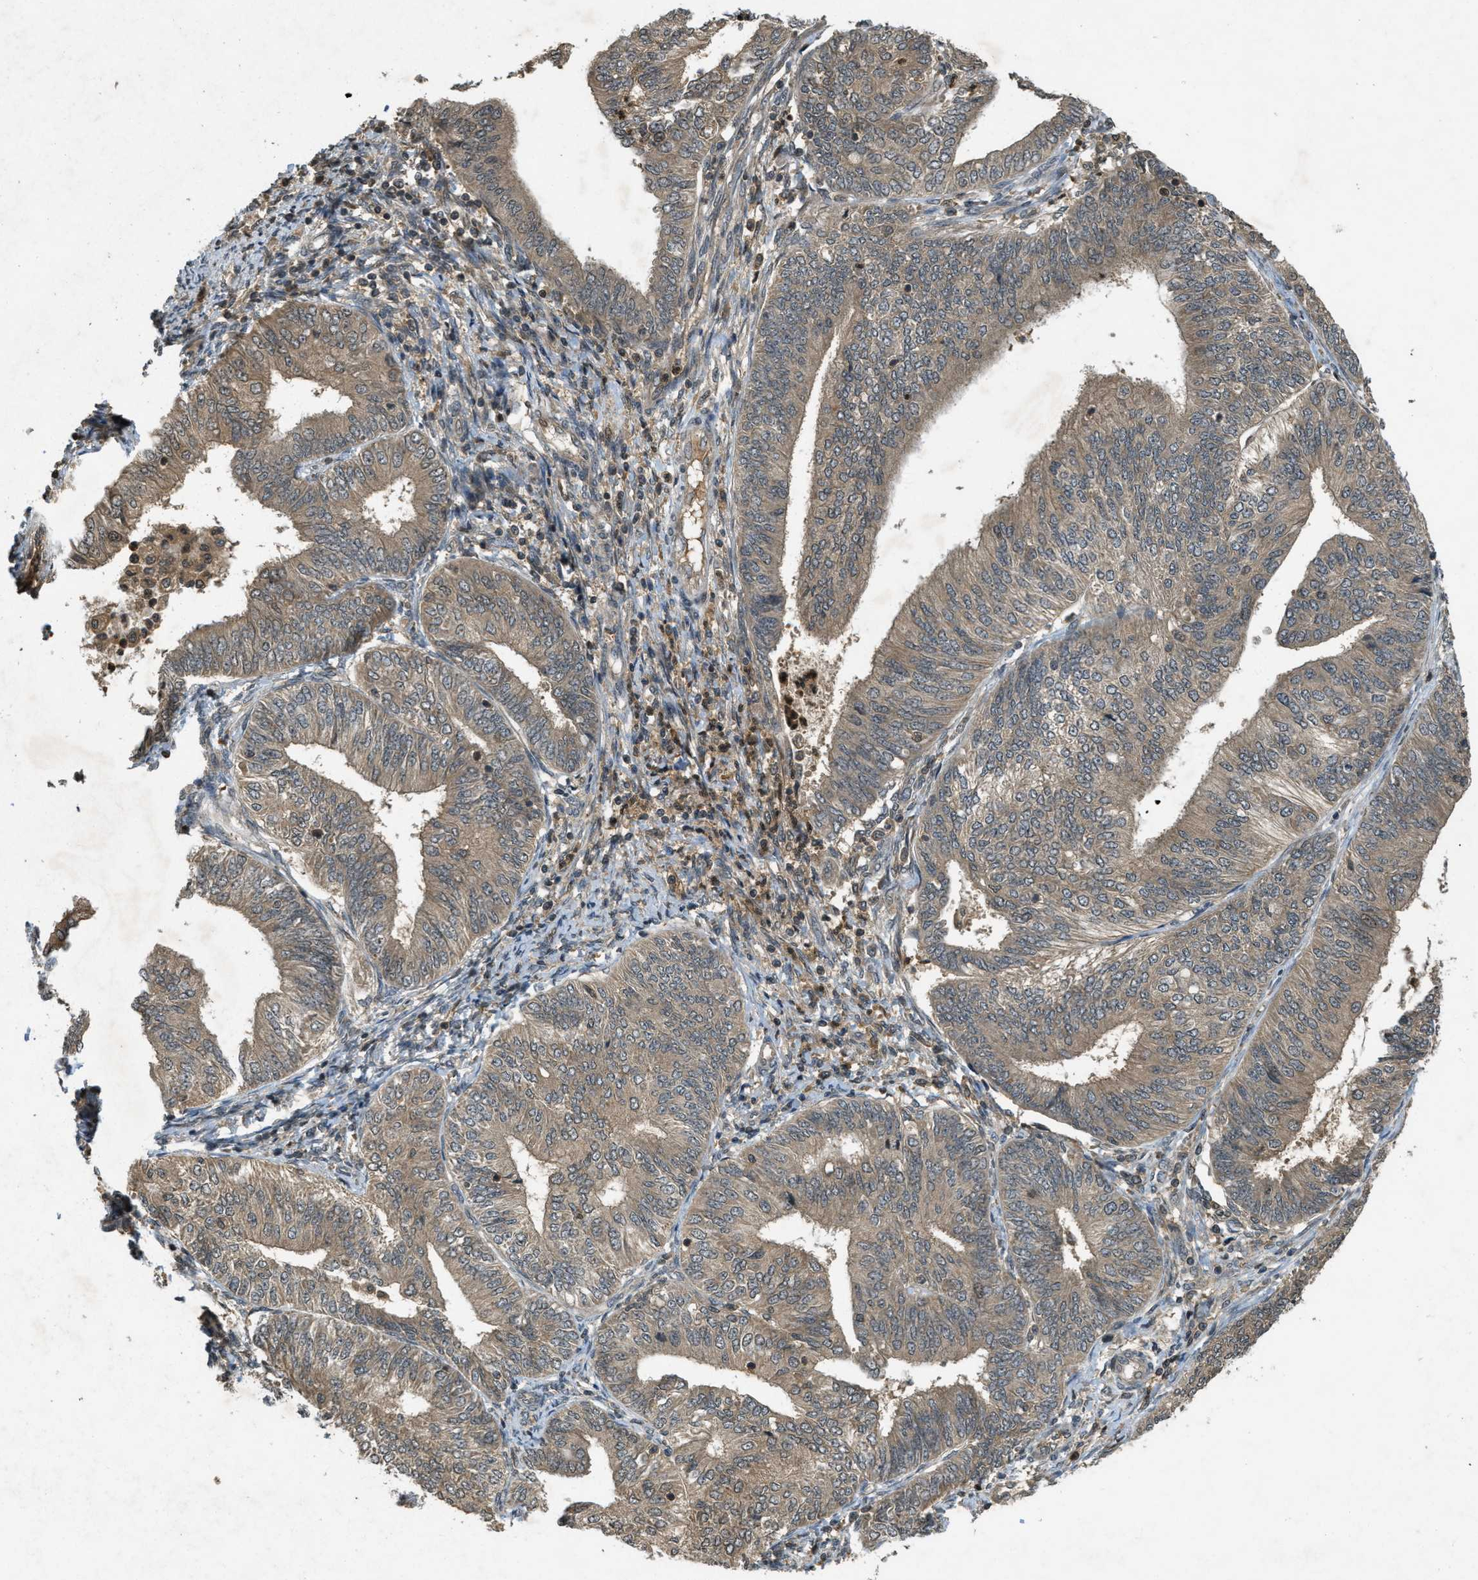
{"staining": {"intensity": "moderate", "quantity": ">75%", "location": "cytoplasmic/membranous"}, "tissue": "endometrial cancer", "cell_type": "Tumor cells", "image_type": "cancer", "snomed": [{"axis": "morphology", "description": "Adenocarcinoma, NOS"}, {"axis": "topography", "description": "Endometrium"}], "caption": "Endometrial adenocarcinoma stained for a protein exhibits moderate cytoplasmic/membranous positivity in tumor cells.", "gene": "ATG7", "patient": {"sex": "female", "age": 58}}